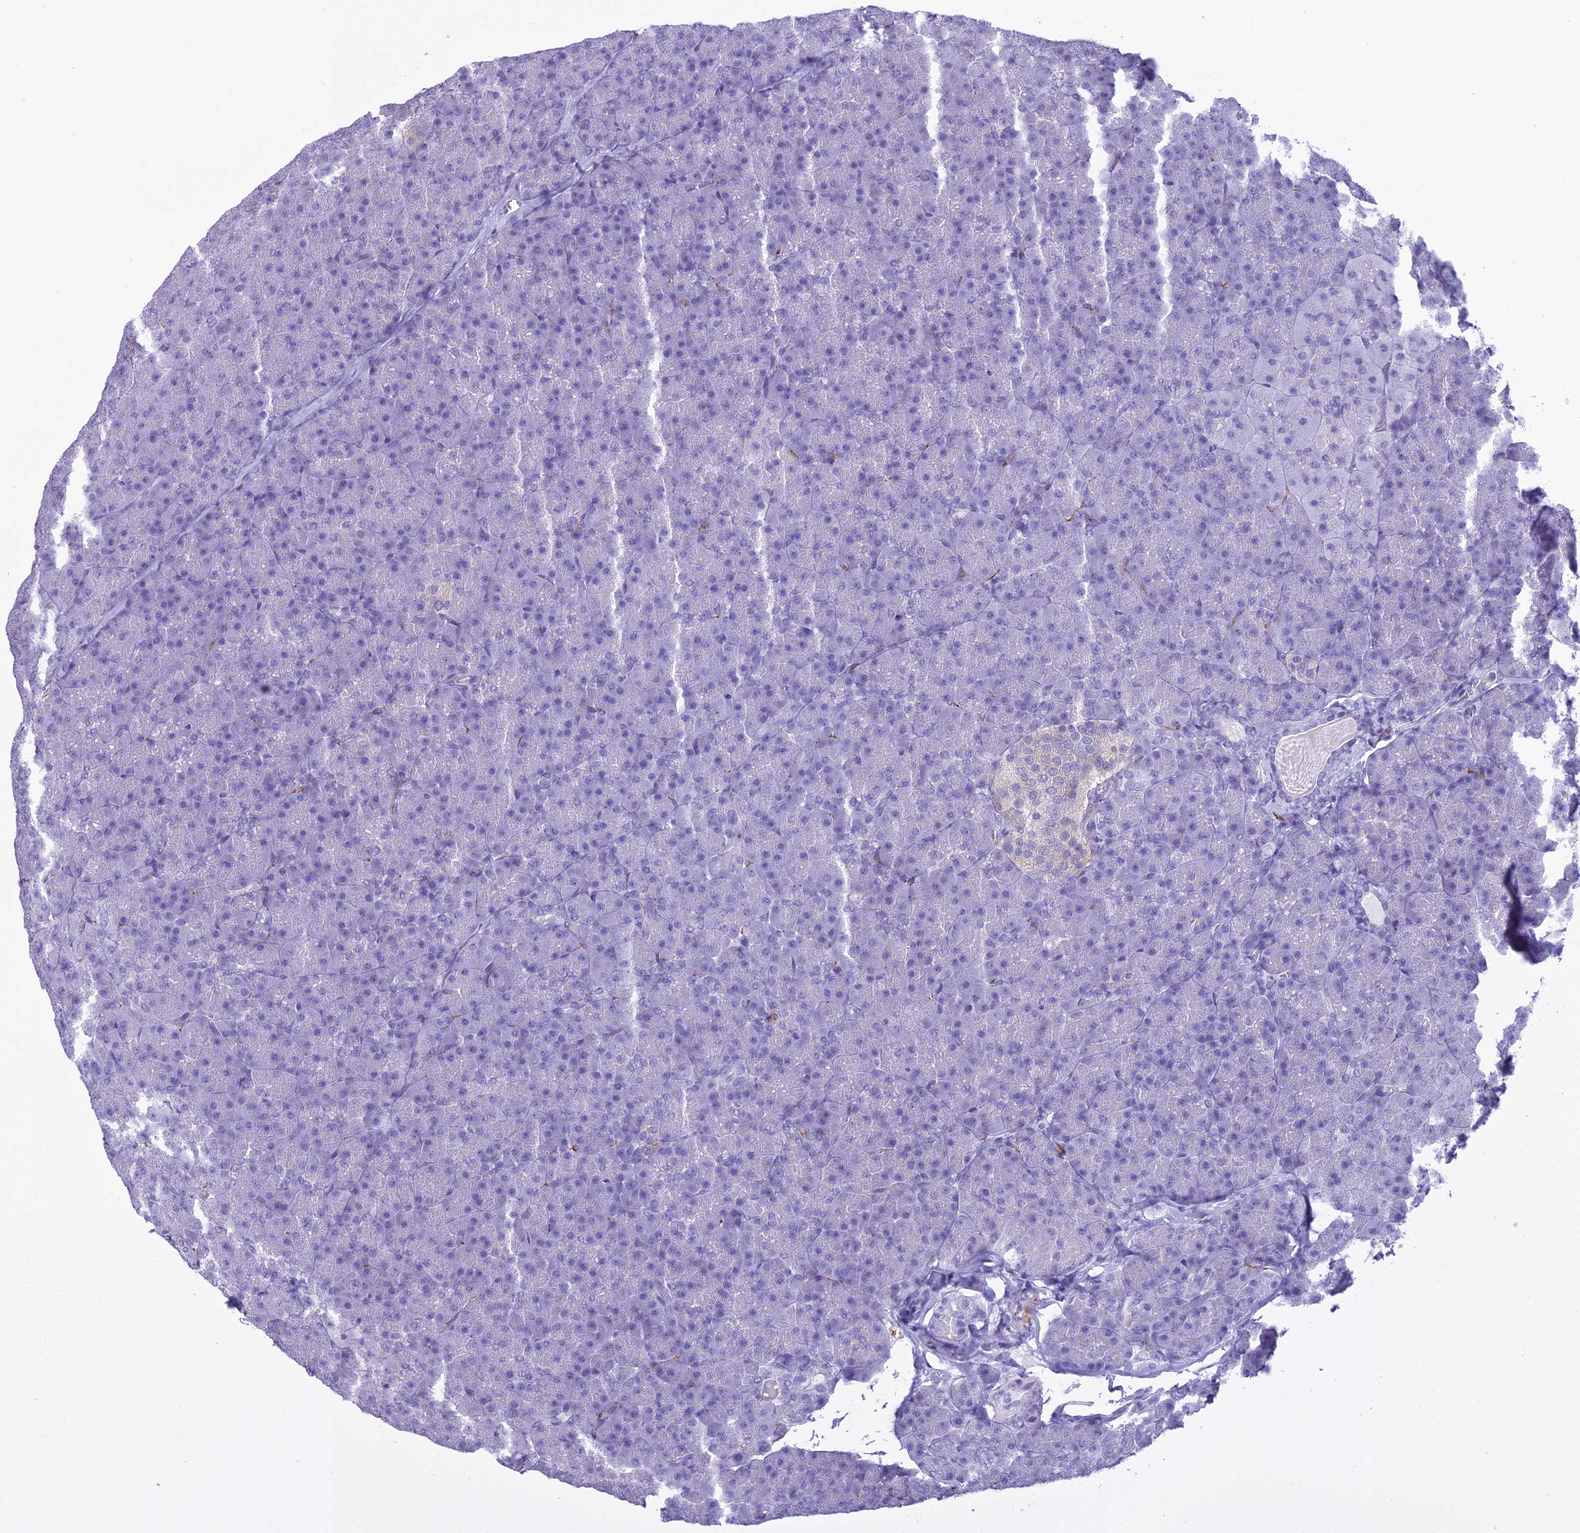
{"staining": {"intensity": "negative", "quantity": "none", "location": "none"}, "tissue": "pancreas", "cell_type": "Exocrine glandular cells", "image_type": "normal", "snomed": [{"axis": "morphology", "description": "Normal tissue, NOS"}, {"axis": "topography", "description": "Pancreas"}], "caption": "Immunohistochemical staining of benign human pancreas demonstrates no significant positivity in exocrine glandular cells.", "gene": "MAP6", "patient": {"sex": "male", "age": 36}}